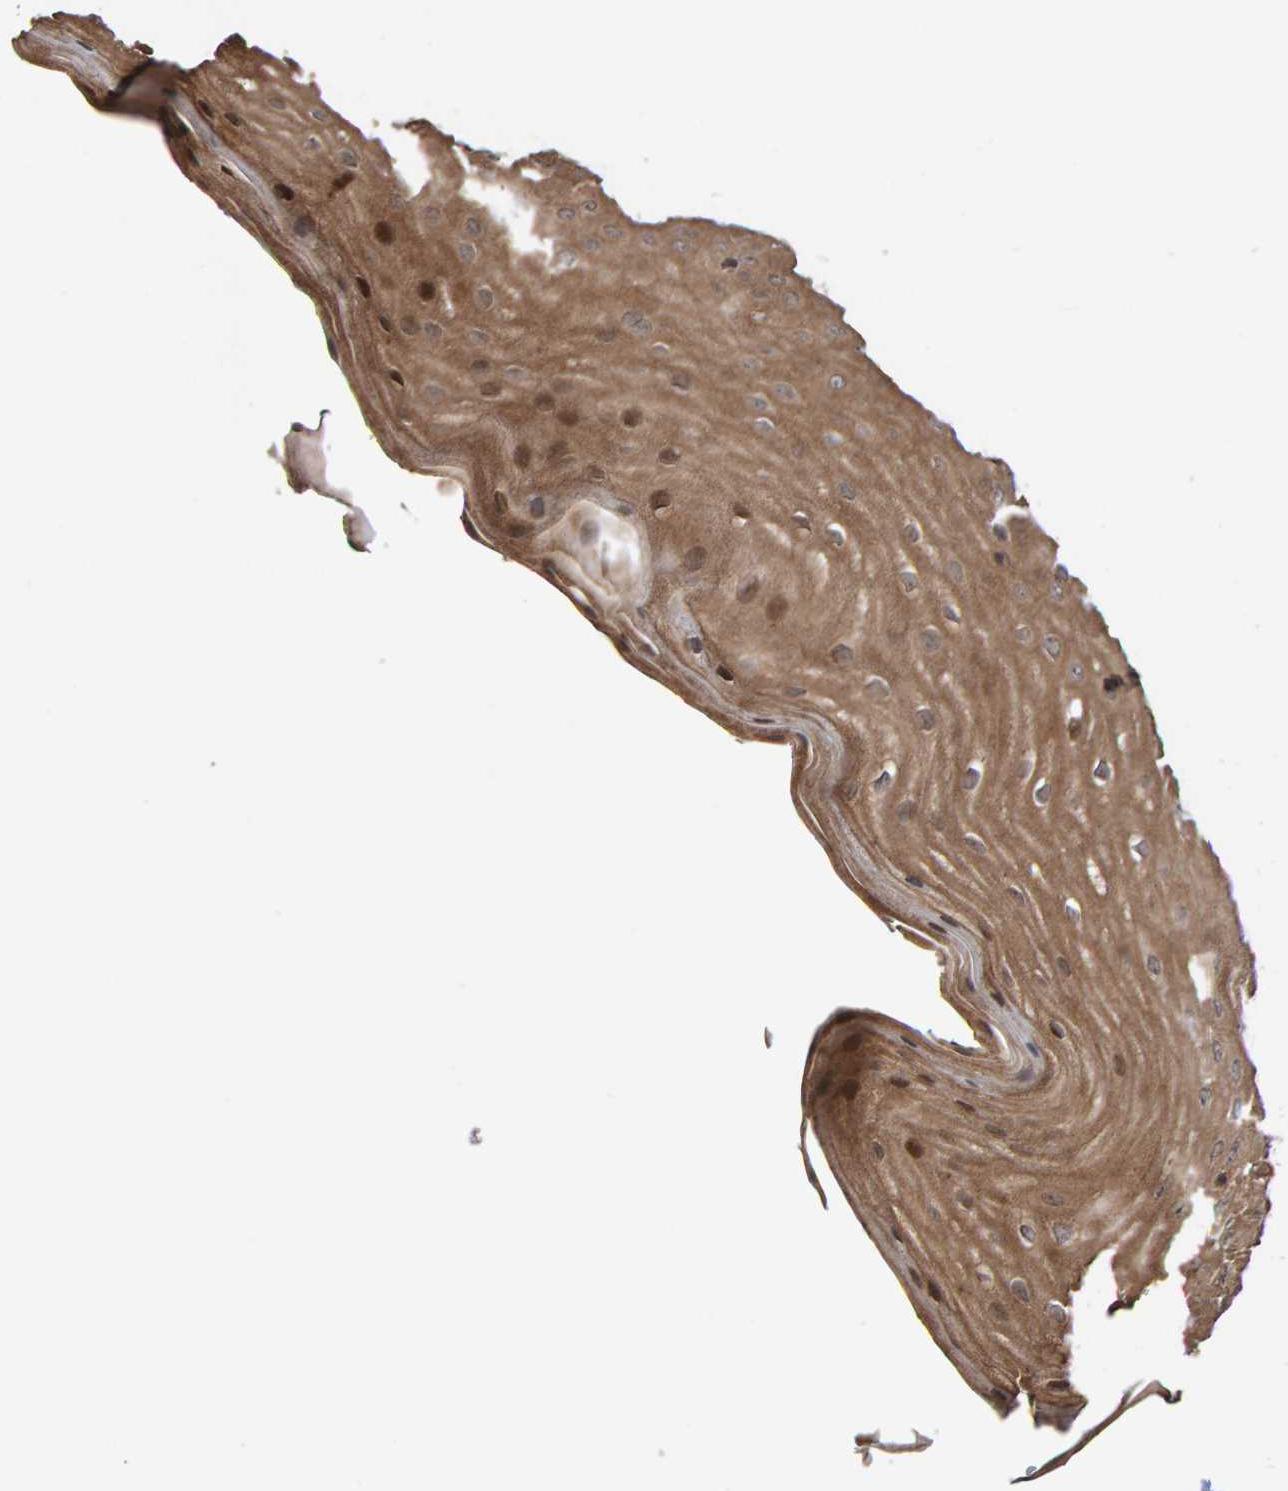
{"staining": {"intensity": "moderate", "quantity": ">75%", "location": "cytoplasmic/membranous"}, "tissue": "oral mucosa", "cell_type": "Squamous epithelial cells", "image_type": "normal", "snomed": [{"axis": "morphology", "description": "Normal tissue, NOS"}, {"axis": "topography", "description": "Skin"}, {"axis": "topography", "description": "Oral tissue"}], "caption": "High-magnification brightfield microscopy of benign oral mucosa stained with DAB (3,3'-diaminobenzidine) (brown) and counterstained with hematoxylin (blue). squamous epithelial cells exhibit moderate cytoplasmic/membranous positivity is present in approximately>75% of cells.", "gene": "PECR", "patient": {"sex": "male", "age": 84}}